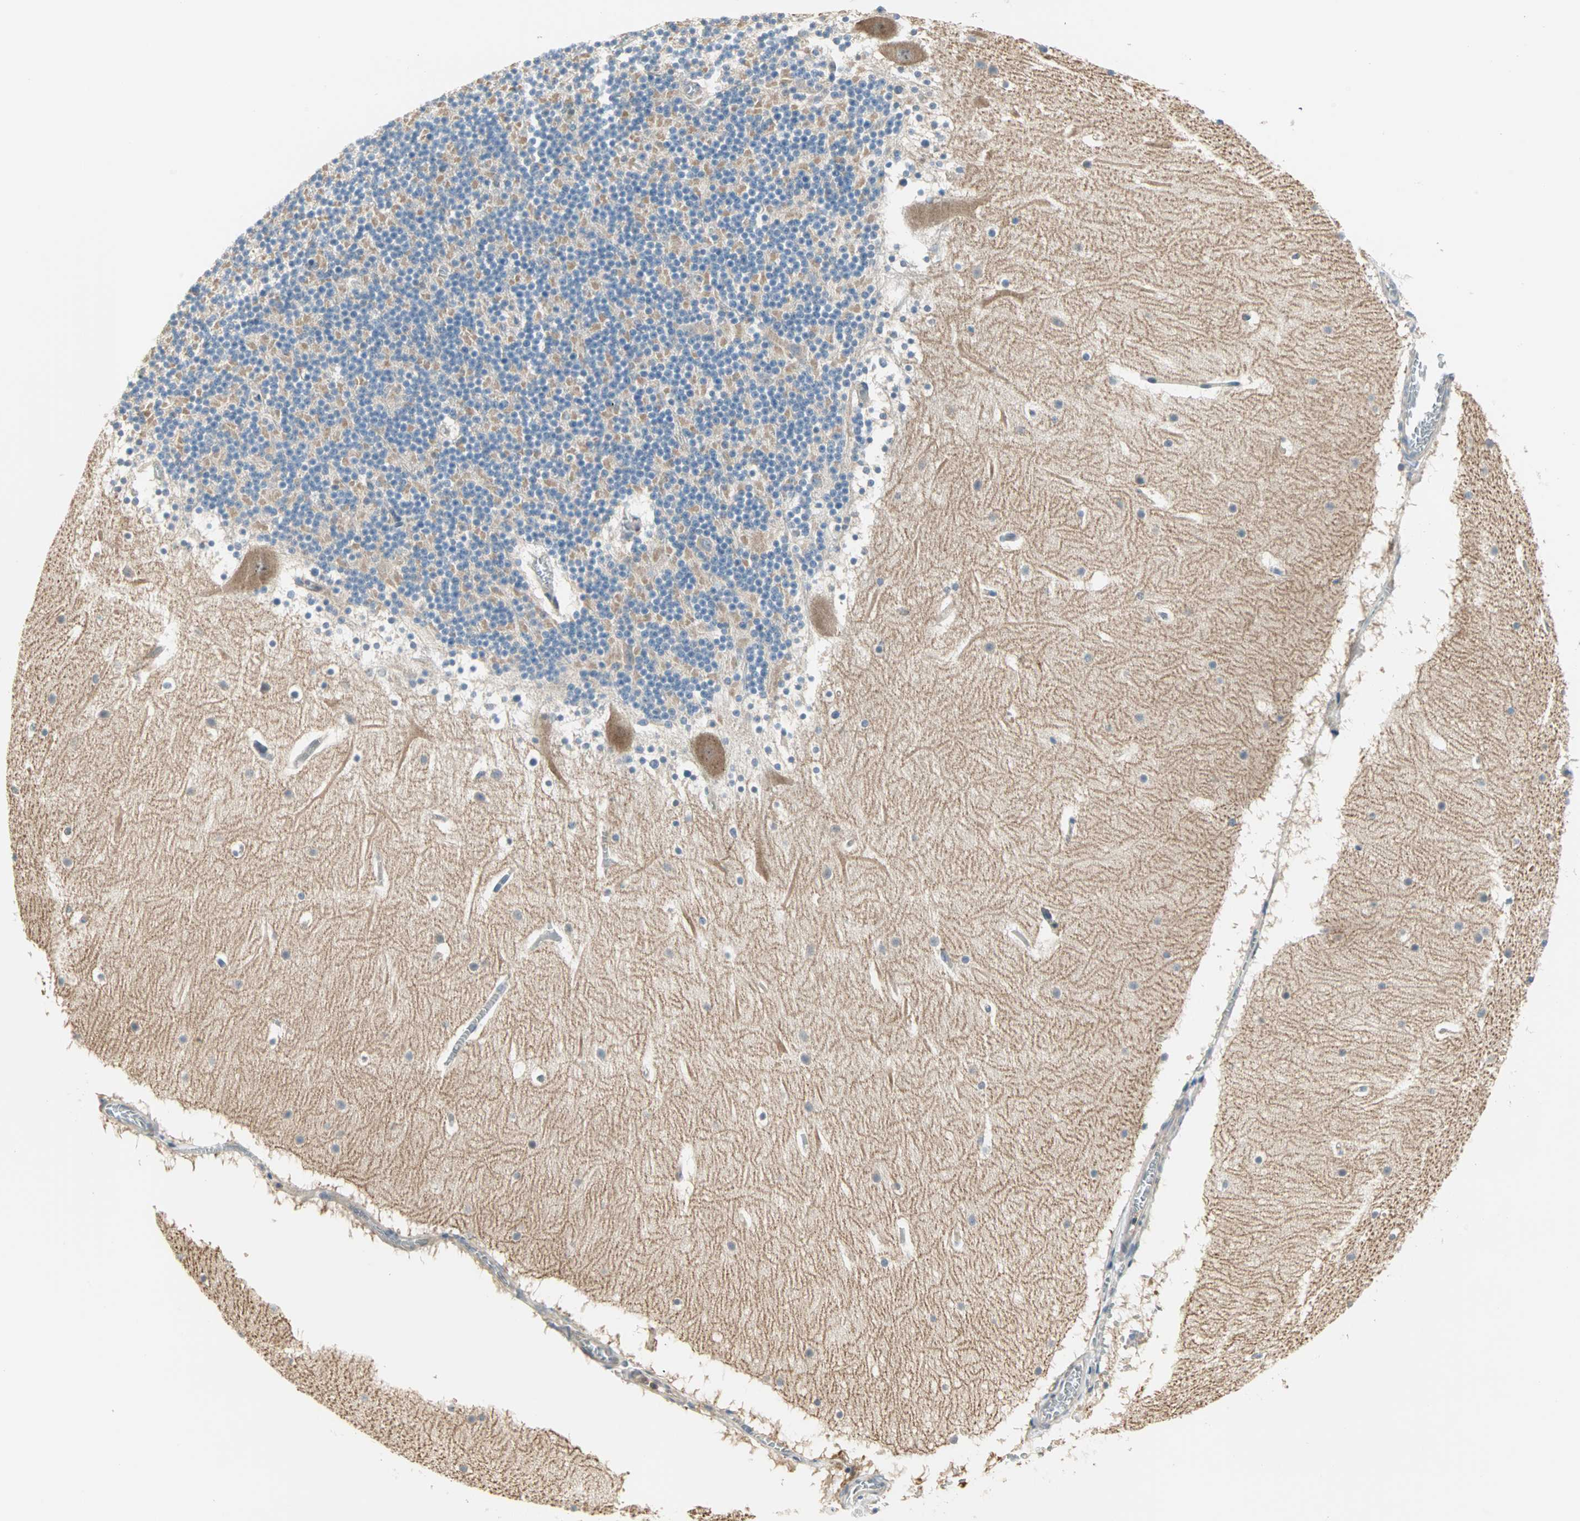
{"staining": {"intensity": "negative", "quantity": "none", "location": "none"}, "tissue": "cerebellum", "cell_type": "Cells in granular layer", "image_type": "normal", "snomed": [{"axis": "morphology", "description": "Normal tissue, NOS"}, {"axis": "topography", "description": "Cerebellum"}], "caption": "The image displays no significant expression in cells in granular layer of cerebellum. (Immunohistochemistry, brightfield microscopy, high magnification).", "gene": "SAR1A", "patient": {"sex": "male", "age": 45}}